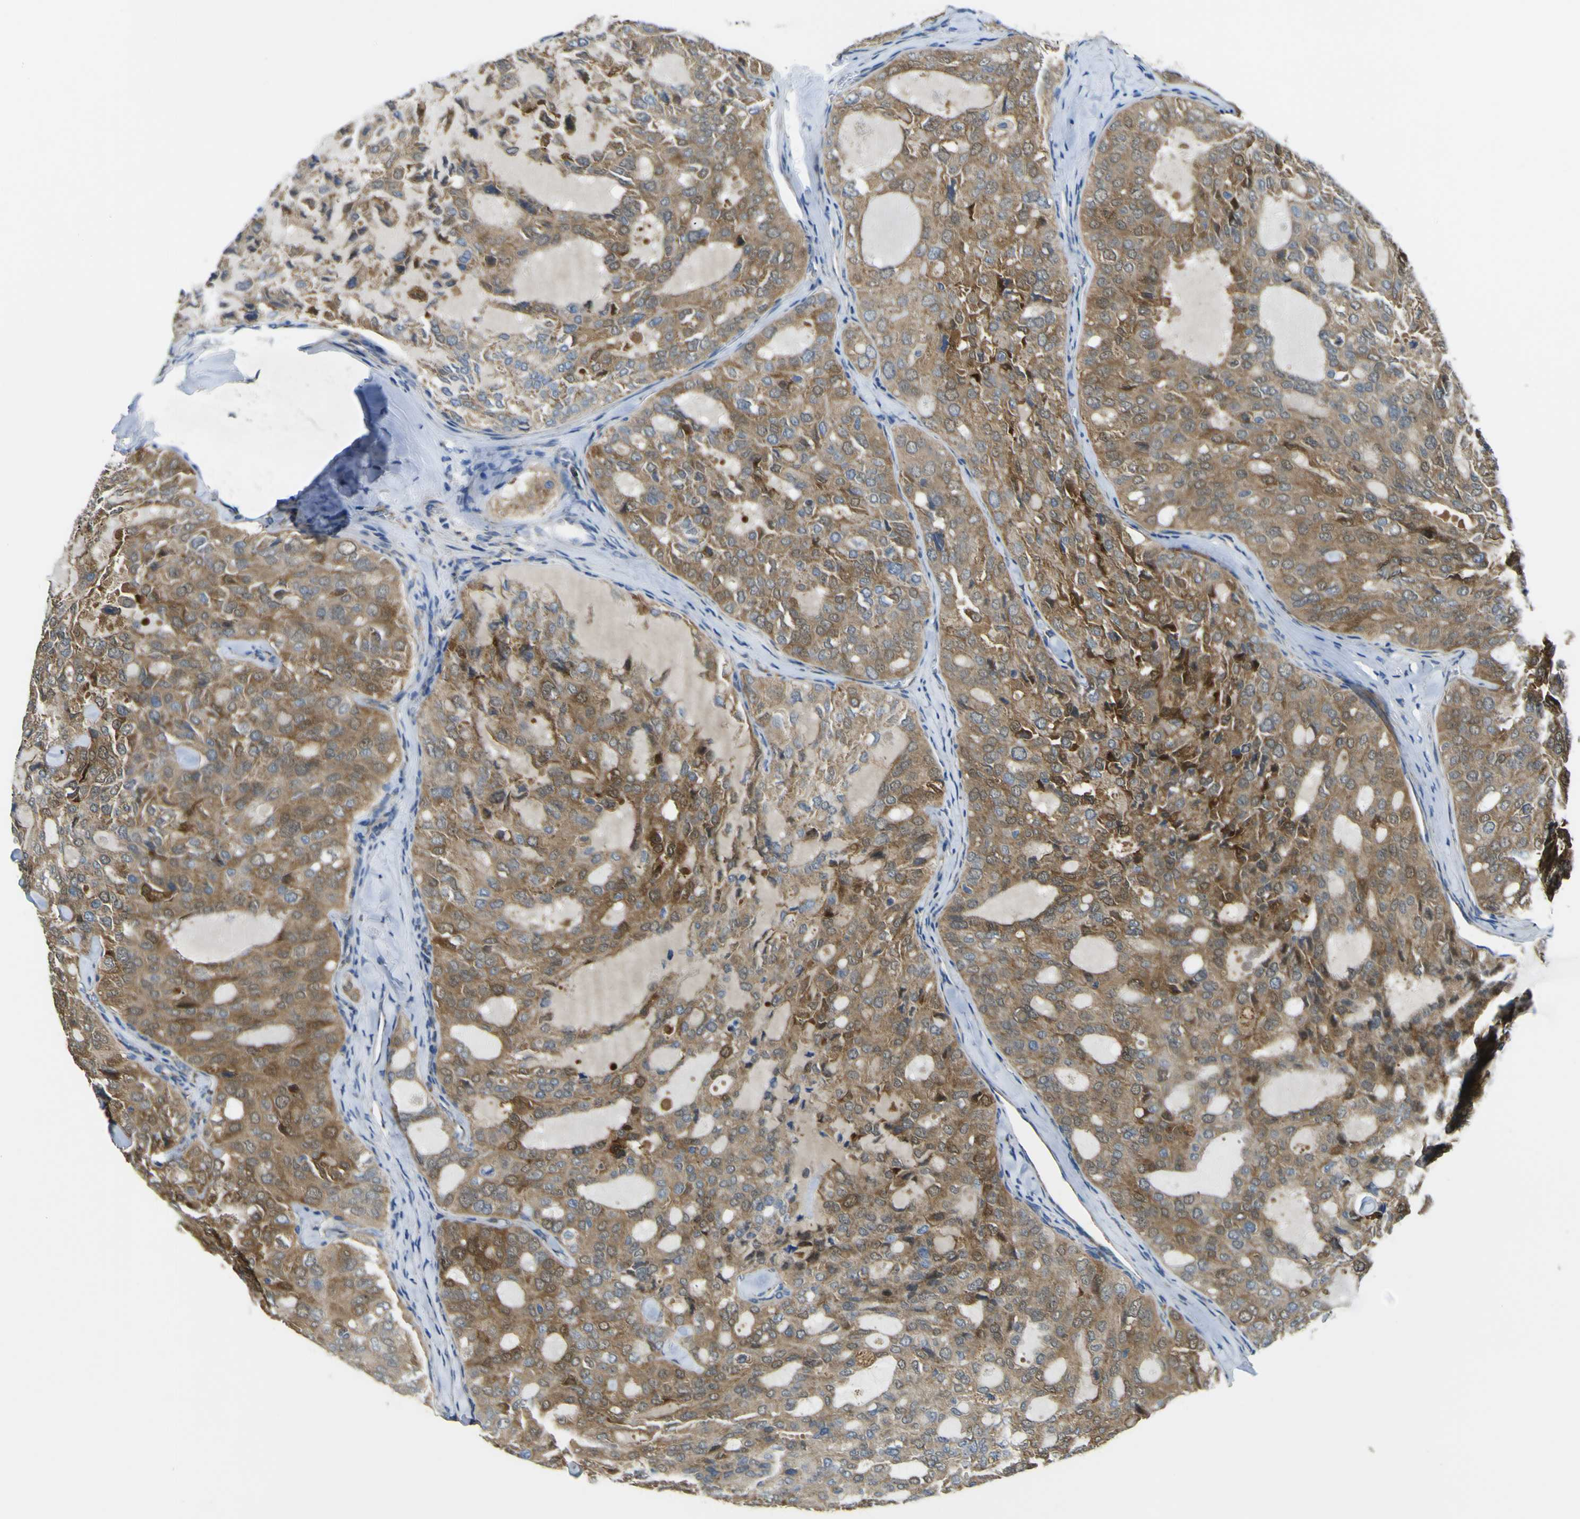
{"staining": {"intensity": "moderate", "quantity": ">75%", "location": "cytoplasmic/membranous"}, "tissue": "thyroid cancer", "cell_type": "Tumor cells", "image_type": "cancer", "snomed": [{"axis": "morphology", "description": "Follicular adenoma carcinoma, NOS"}, {"axis": "topography", "description": "Thyroid gland"}], "caption": "Human thyroid cancer (follicular adenoma carcinoma) stained for a protein (brown) displays moderate cytoplasmic/membranous positive positivity in approximately >75% of tumor cells.", "gene": "ALDH18A1", "patient": {"sex": "male", "age": 75}}